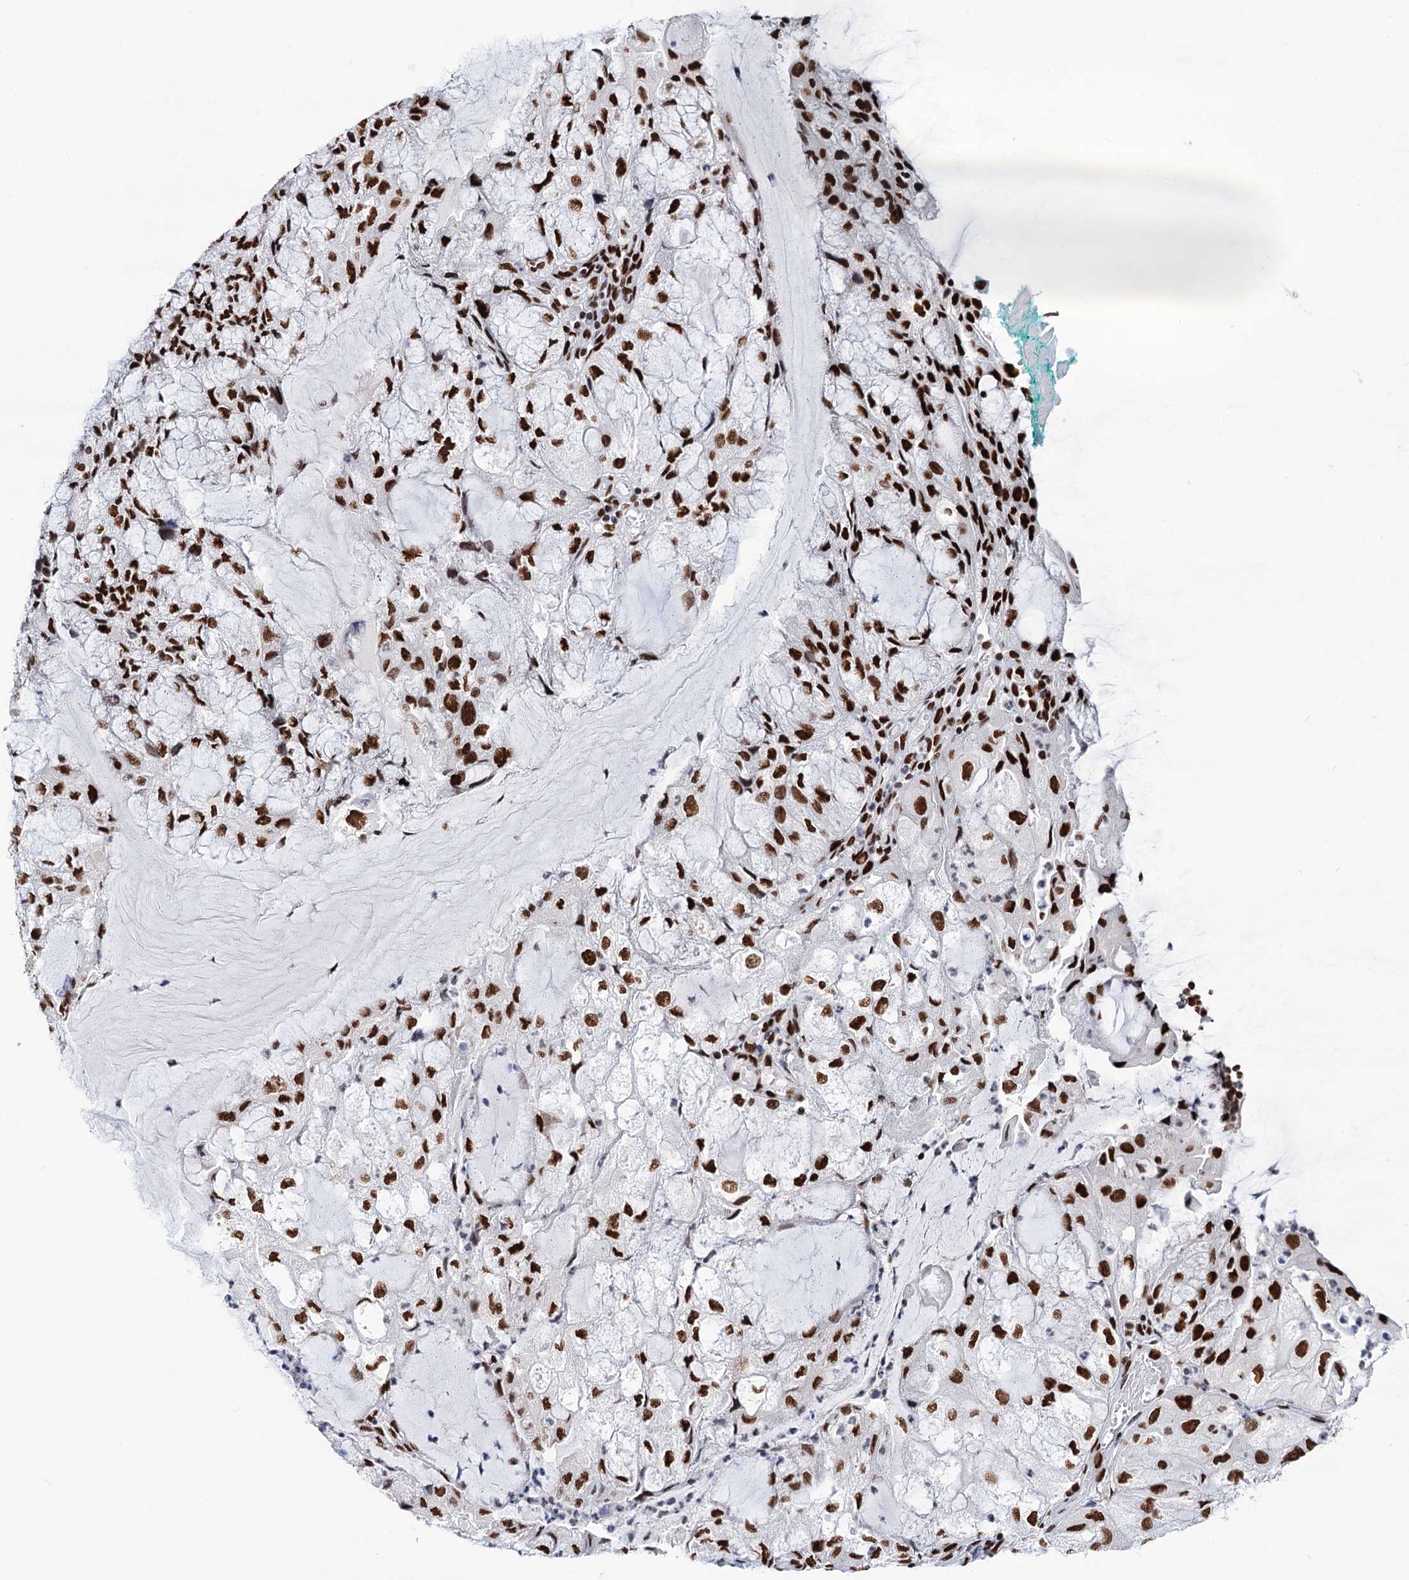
{"staining": {"intensity": "strong", "quantity": ">75%", "location": "nuclear"}, "tissue": "endometrial cancer", "cell_type": "Tumor cells", "image_type": "cancer", "snomed": [{"axis": "morphology", "description": "Adenocarcinoma, NOS"}, {"axis": "topography", "description": "Endometrium"}], "caption": "There is high levels of strong nuclear expression in tumor cells of endometrial adenocarcinoma, as demonstrated by immunohistochemical staining (brown color).", "gene": "MATR3", "patient": {"sex": "female", "age": 81}}